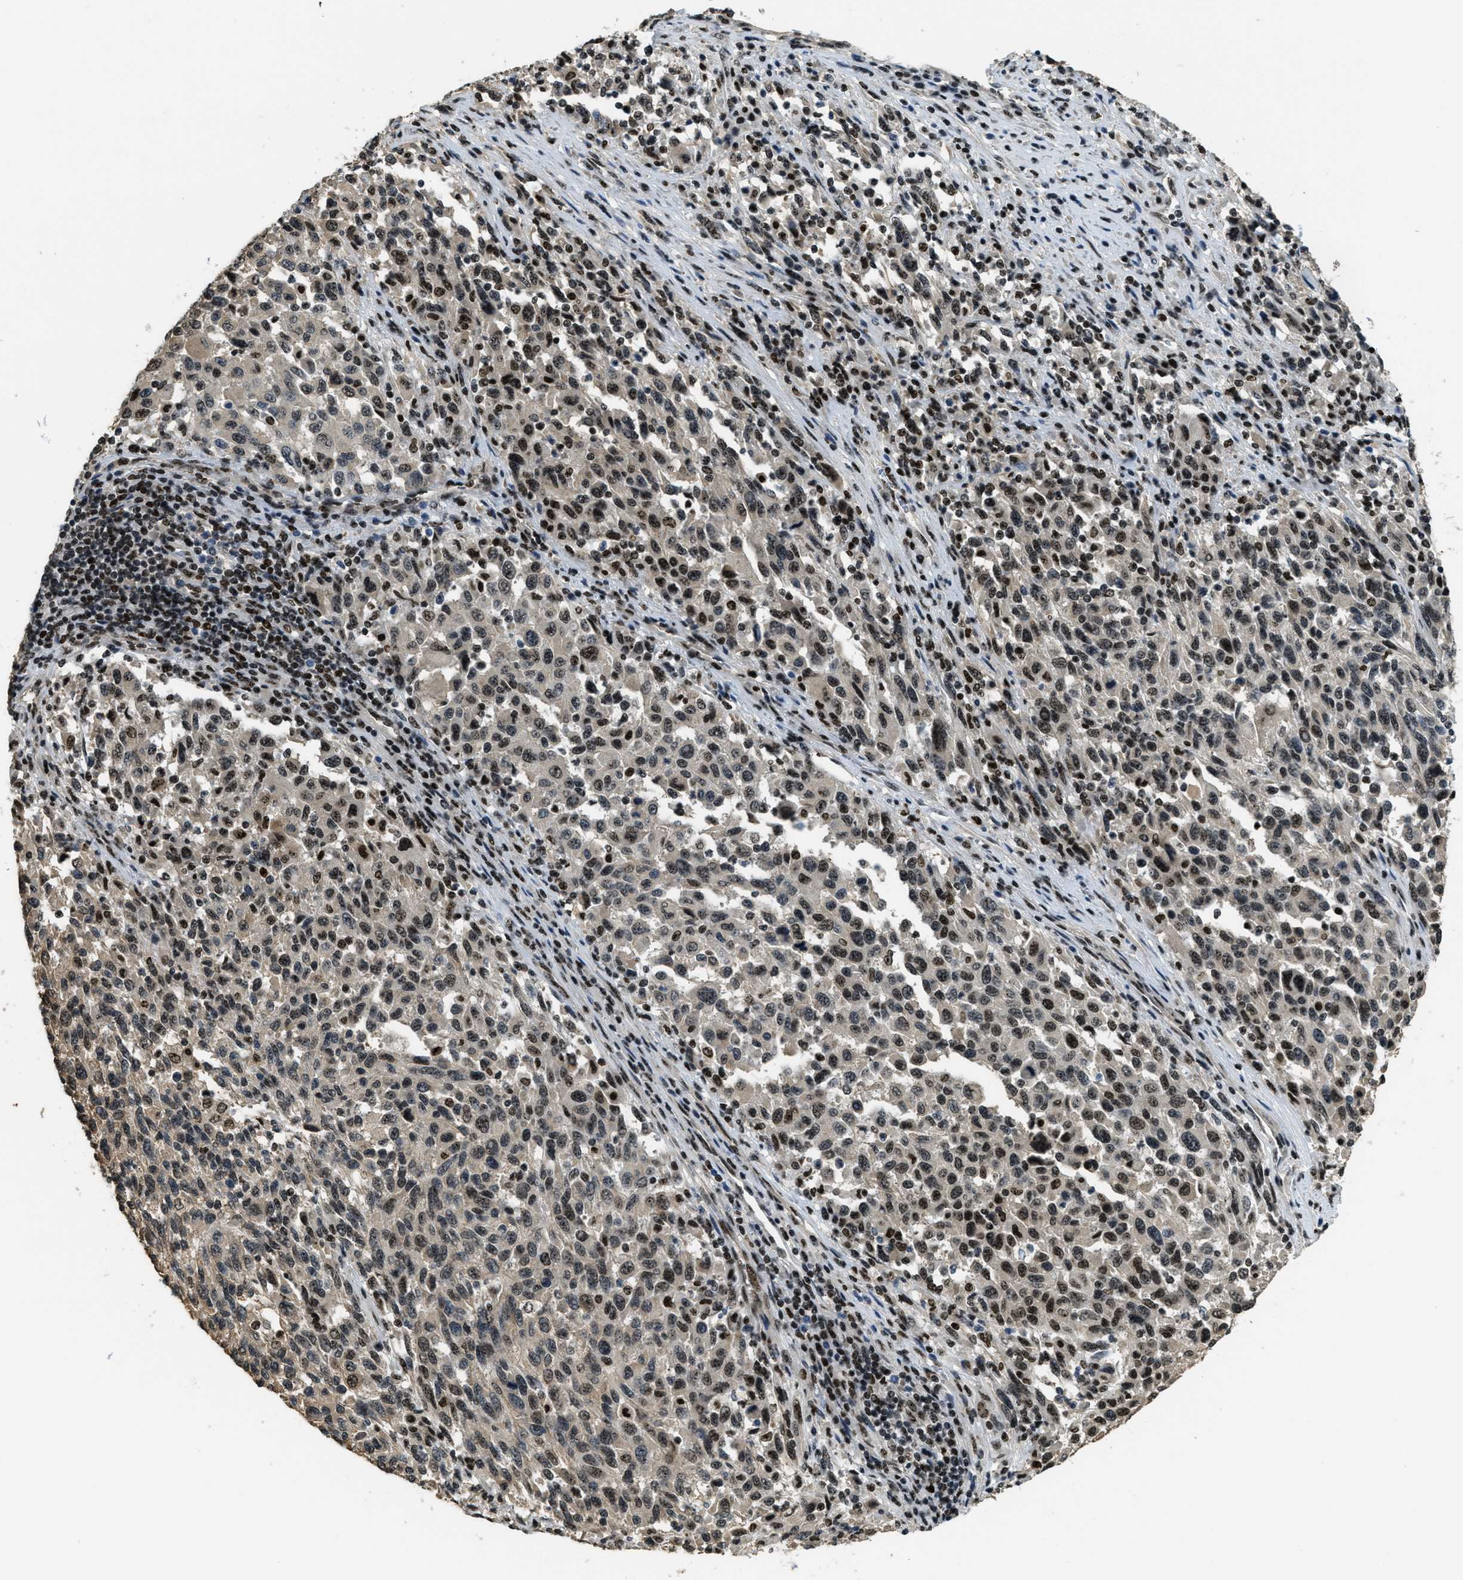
{"staining": {"intensity": "moderate", "quantity": ">75%", "location": "nuclear"}, "tissue": "melanoma", "cell_type": "Tumor cells", "image_type": "cancer", "snomed": [{"axis": "morphology", "description": "Malignant melanoma, Metastatic site"}, {"axis": "topography", "description": "Lymph node"}], "caption": "A histopathology image of melanoma stained for a protein shows moderate nuclear brown staining in tumor cells. (IHC, brightfield microscopy, high magnification).", "gene": "SP100", "patient": {"sex": "male", "age": 61}}